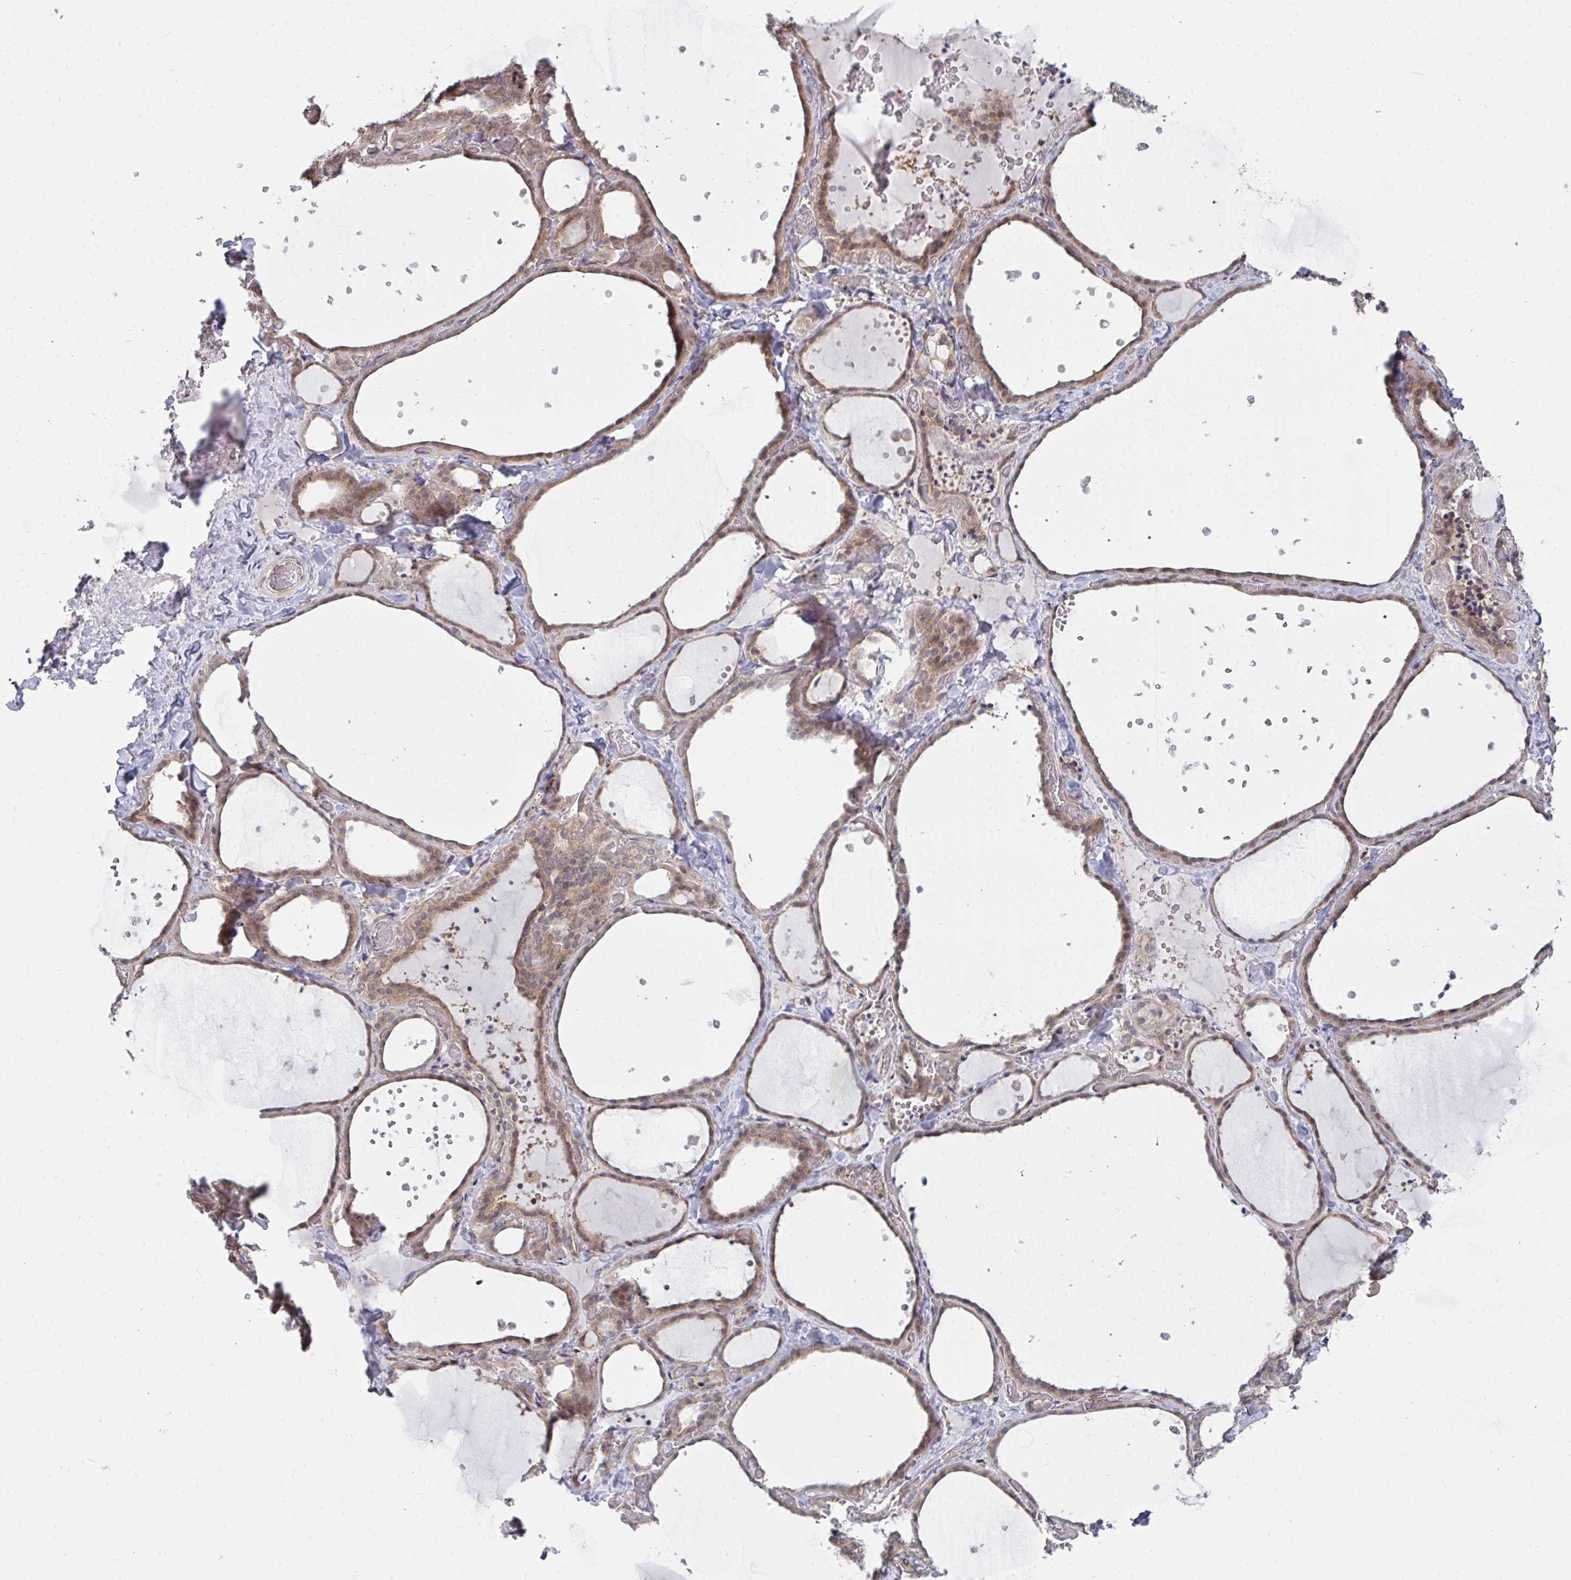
{"staining": {"intensity": "moderate", "quantity": ">75%", "location": "cytoplasmic/membranous"}, "tissue": "thyroid gland", "cell_type": "Glandular cells", "image_type": "normal", "snomed": [{"axis": "morphology", "description": "Normal tissue, NOS"}, {"axis": "topography", "description": "Thyroid gland"}], "caption": "The photomicrograph demonstrates immunohistochemical staining of benign thyroid gland. There is moderate cytoplasmic/membranous expression is present in about >75% of glandular cells.", "gene": "CASP9", "patient": {"sex": "female", "age": 36}}